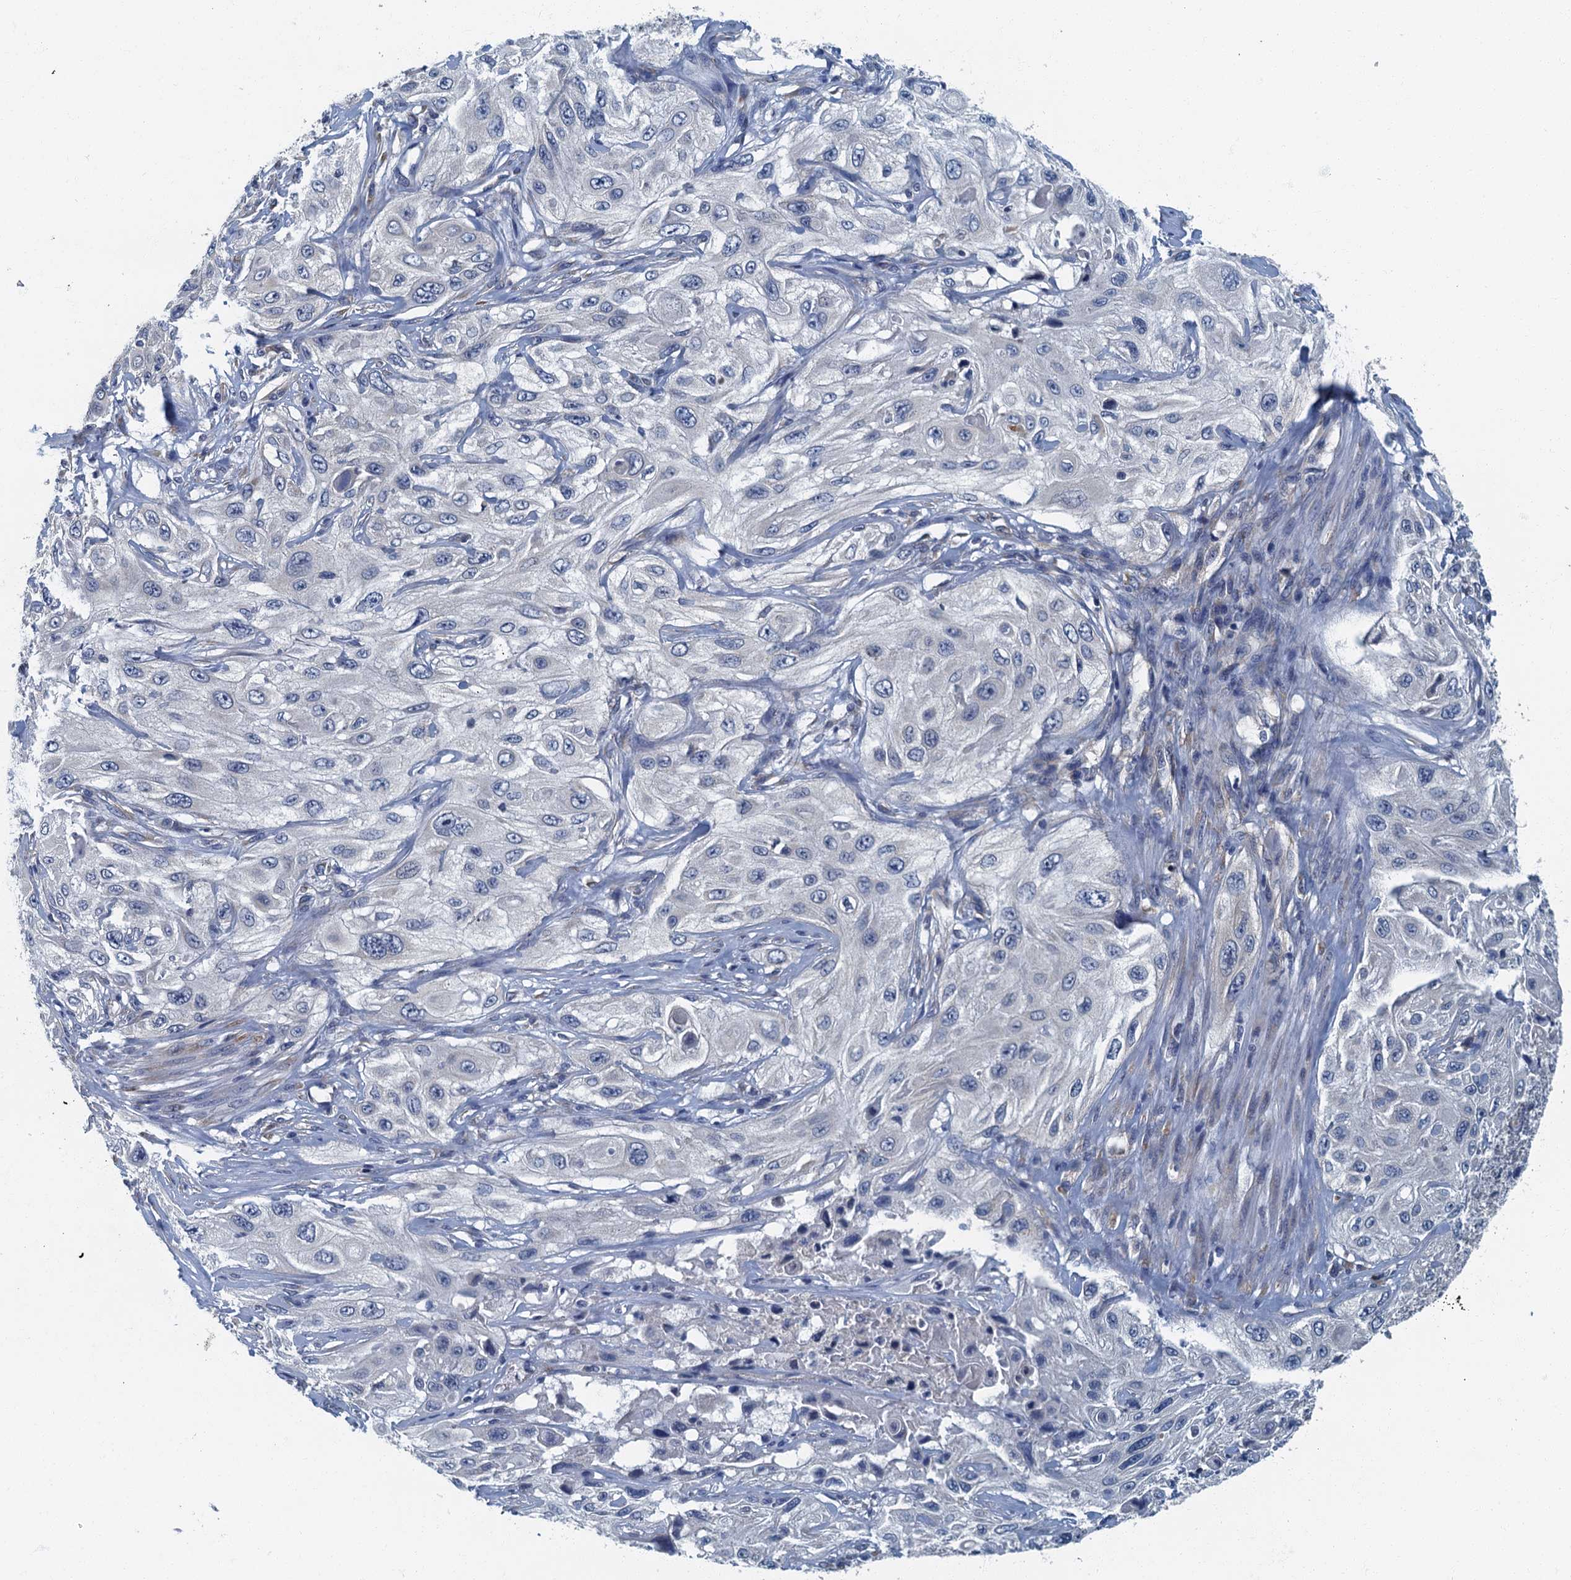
{"staining": {"intensity": "negative", "quantity": "none", "location": "none"}, "tissue": "cervical cancer", "cell_type": "Tumor cells", "image_type": "cancer", "snomed": [{"axis": "morphology", "description": "Squamous cell carcinoma, NOS"}, {"axis": "topography", "description": "Cervix"}], "caption": "The immunohistochemistry micrograph has no significant expression in tumor cells of squamous cell carcinoma (cervical) tissue.", "gene": "DDX49", "patient": {"sex": "female", "age": 42}}